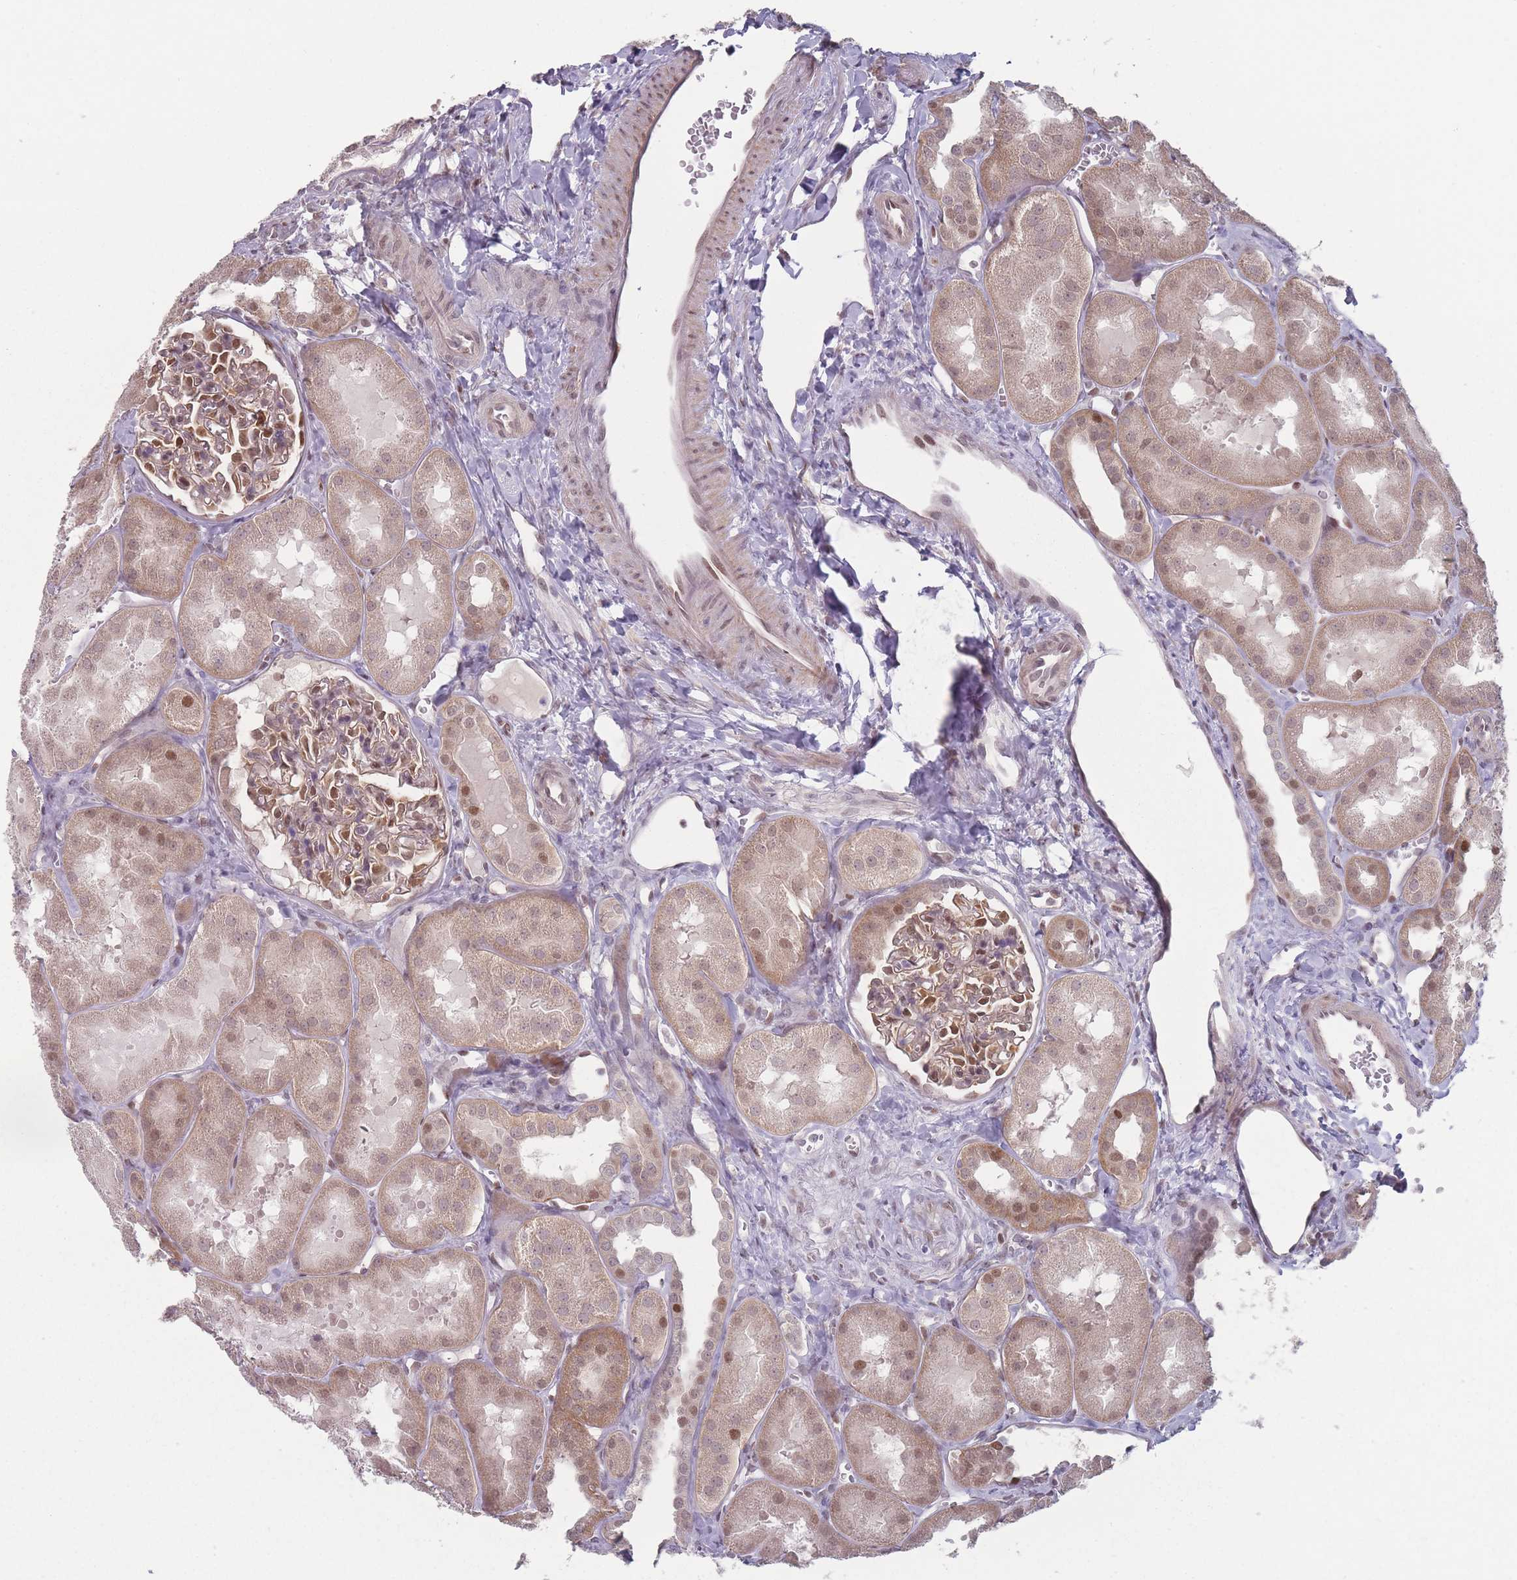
{"staining": {"intensity": "moderate", "quantity": "25%-75%", "location": "nuclear"}, "tissue": "kidney", "cell_type": "Cells in glomeruli", "image_type": "normal", "snomed": [{"axis": "morphology", "description": "Normal tissue, NOS"}, {"axis": "topography", "description": "Kidney"}, {"axis": "topography", "description": "Urinary bladder"}], "caption": "Immunohistochemical staining of benign human kidney displays 25%-75% levels of moderate nuclear protein staining in approximately 25%-75% of cells in glomeruli.", "gene": "SH3BGRL2", "patient": {"sex": "male", "age": 16}}